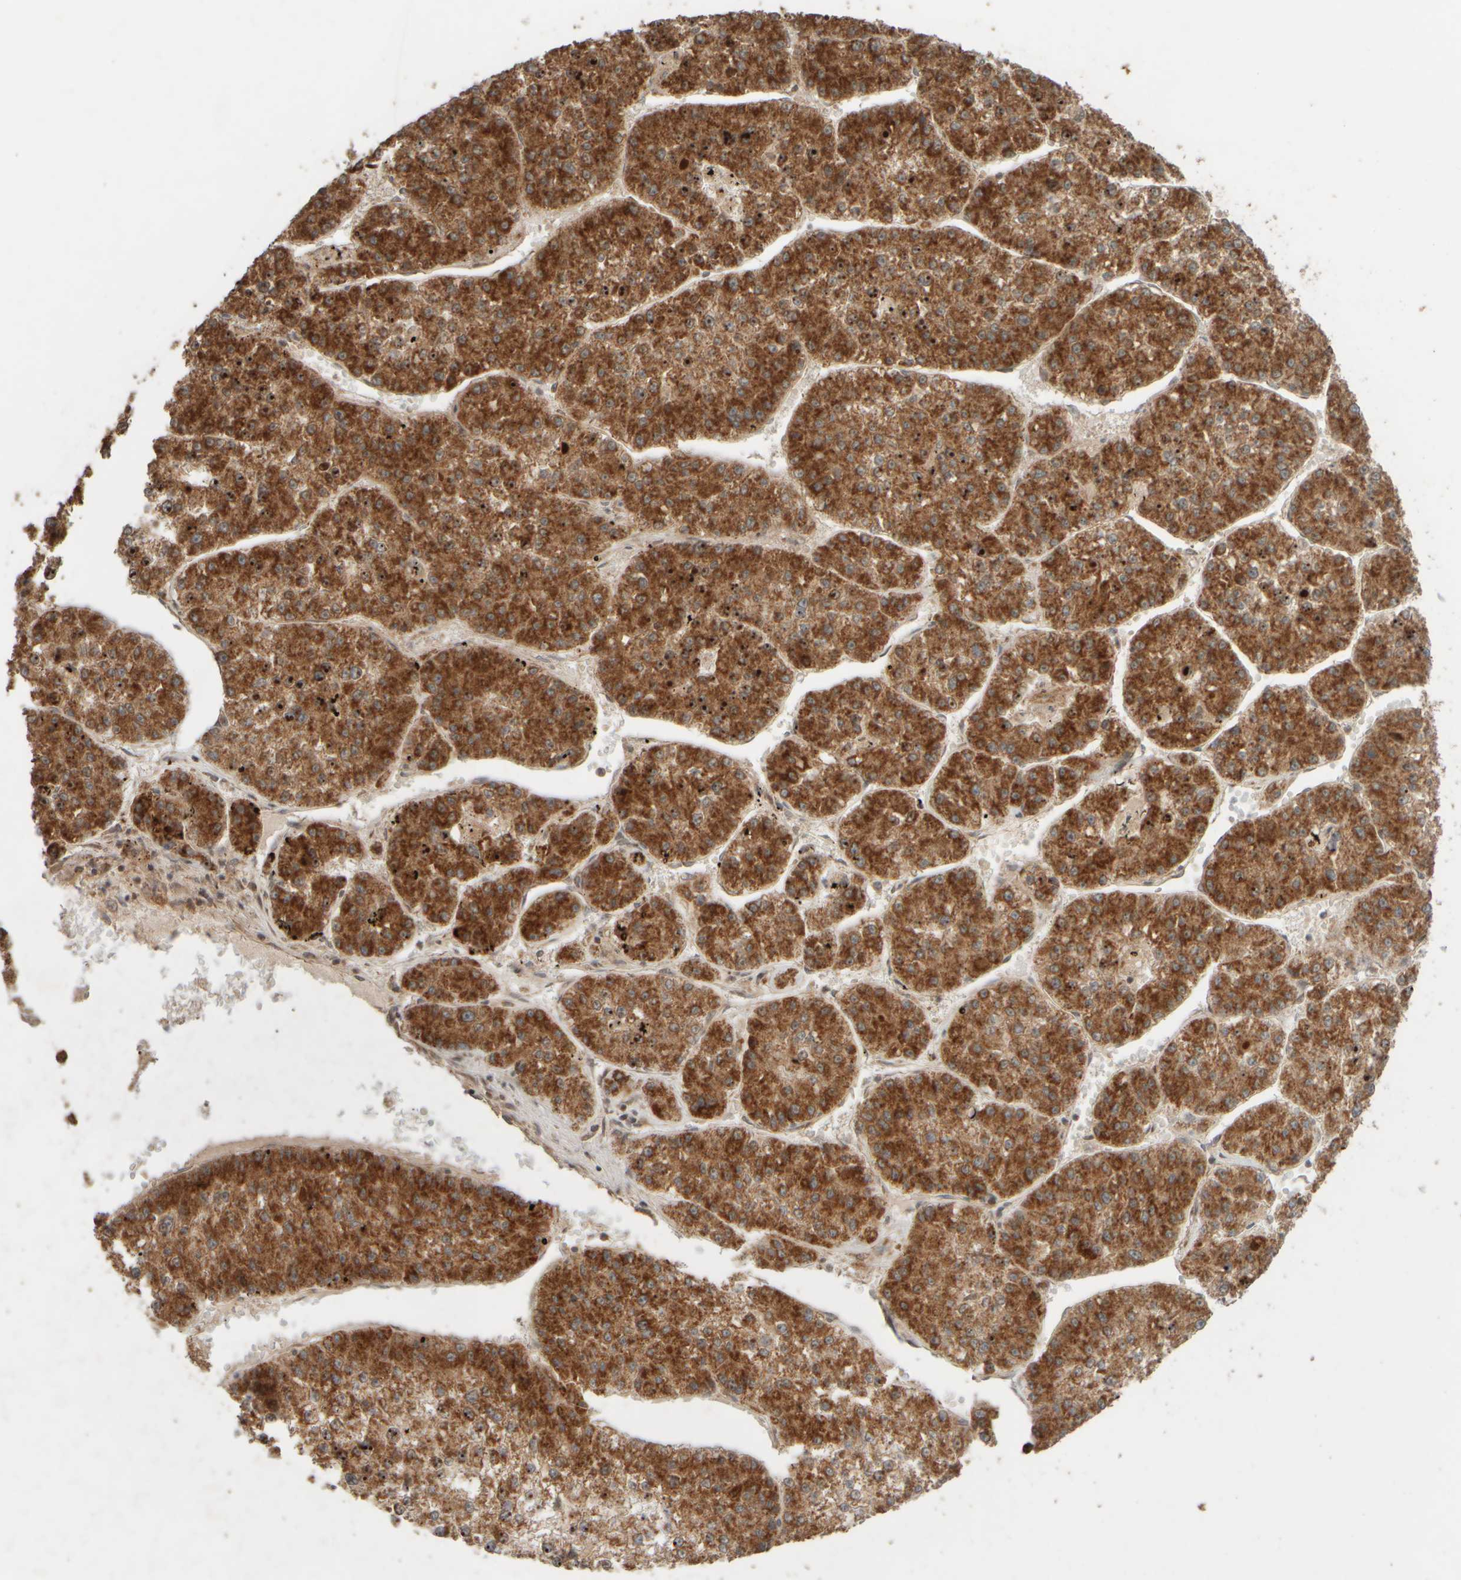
{"staining": {"intensity": "strong", "quantity": ">75%", "location": "cytoplasmic/membranous"}, "tissue": "liver cancer", "cell_type": "Tumor cells", "image_type": "cancer", "snomed": [{"axis": "morphology", "description": "Carcinoma, Hepatocellular, NOS"}, {"axis": "topography", "description": "Liver"}], "caption": "The micrograph displays immunohistochemical staining of liver hepatocellular carcinoma. There is strong cytoplasmic/membranous staining is appreciated in about >75% of tumor cells. (brown staining indicates protein expression, while blue staining denotes nuclei).", "gene": "EIF2B3", "patient": {"sex": "female", "age": 73}}